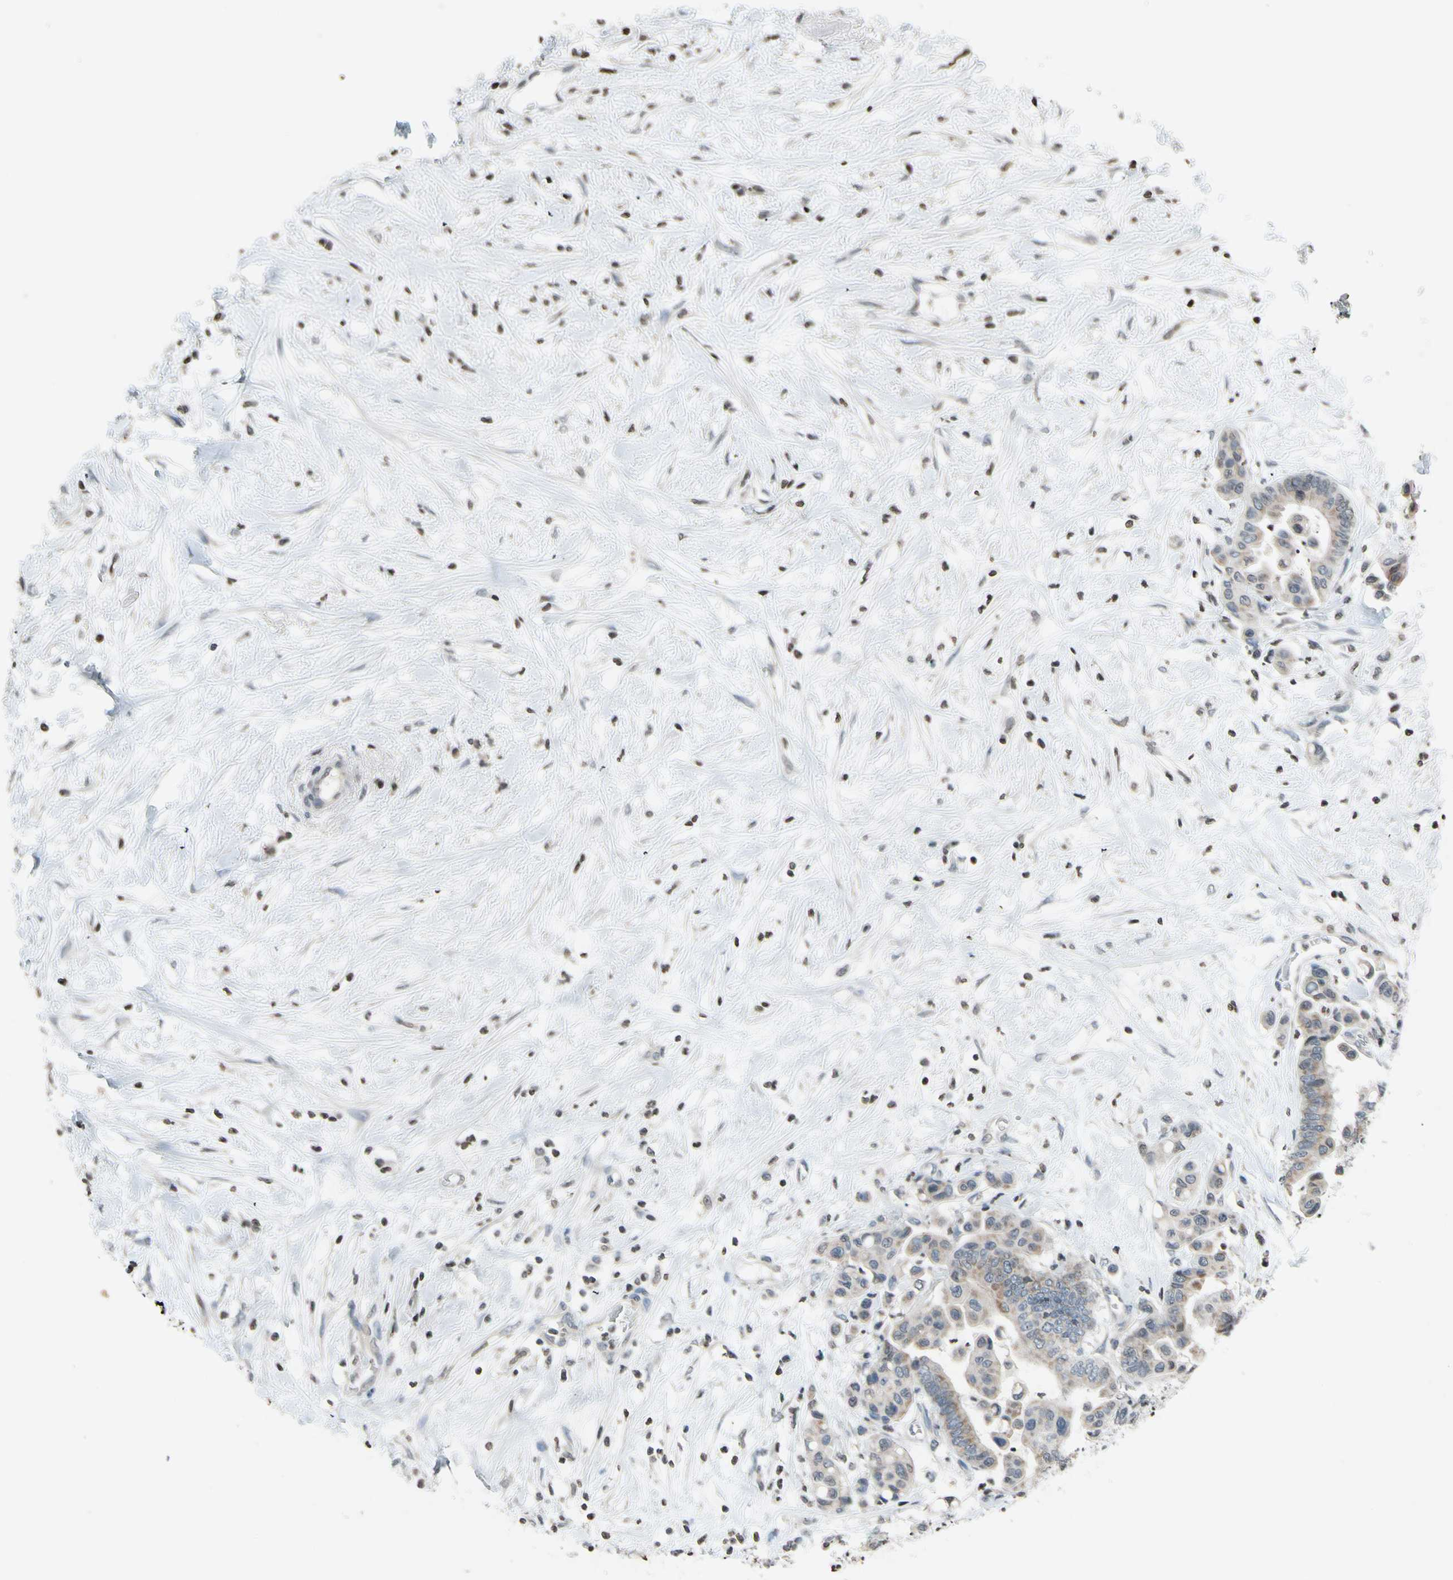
{"staining": {"intensity": "weak", "quantity": ">75%", "location": "cytoplasmic/membranous"}, "tissue": "colorectal cancer", "cell_type": "Tumor cells", "image_type": "cancer", "snomed": [{"axis": "morphology", "description": "Normal tissue, NOS"}, {"axis": "morphology", "description": "Adenocarcinoma, NOS"}, {"axis": "topography", "description": "Colon"}], "caption": "Immunohistochemistry (IHC) of adenocarcinoma (colorectal) reveals low levels of weak cytoplasmic/membranous staining in about >75% of tumor cells.", "gene": "CLDN11", "patient": {"sex": "male", "age": 82}}